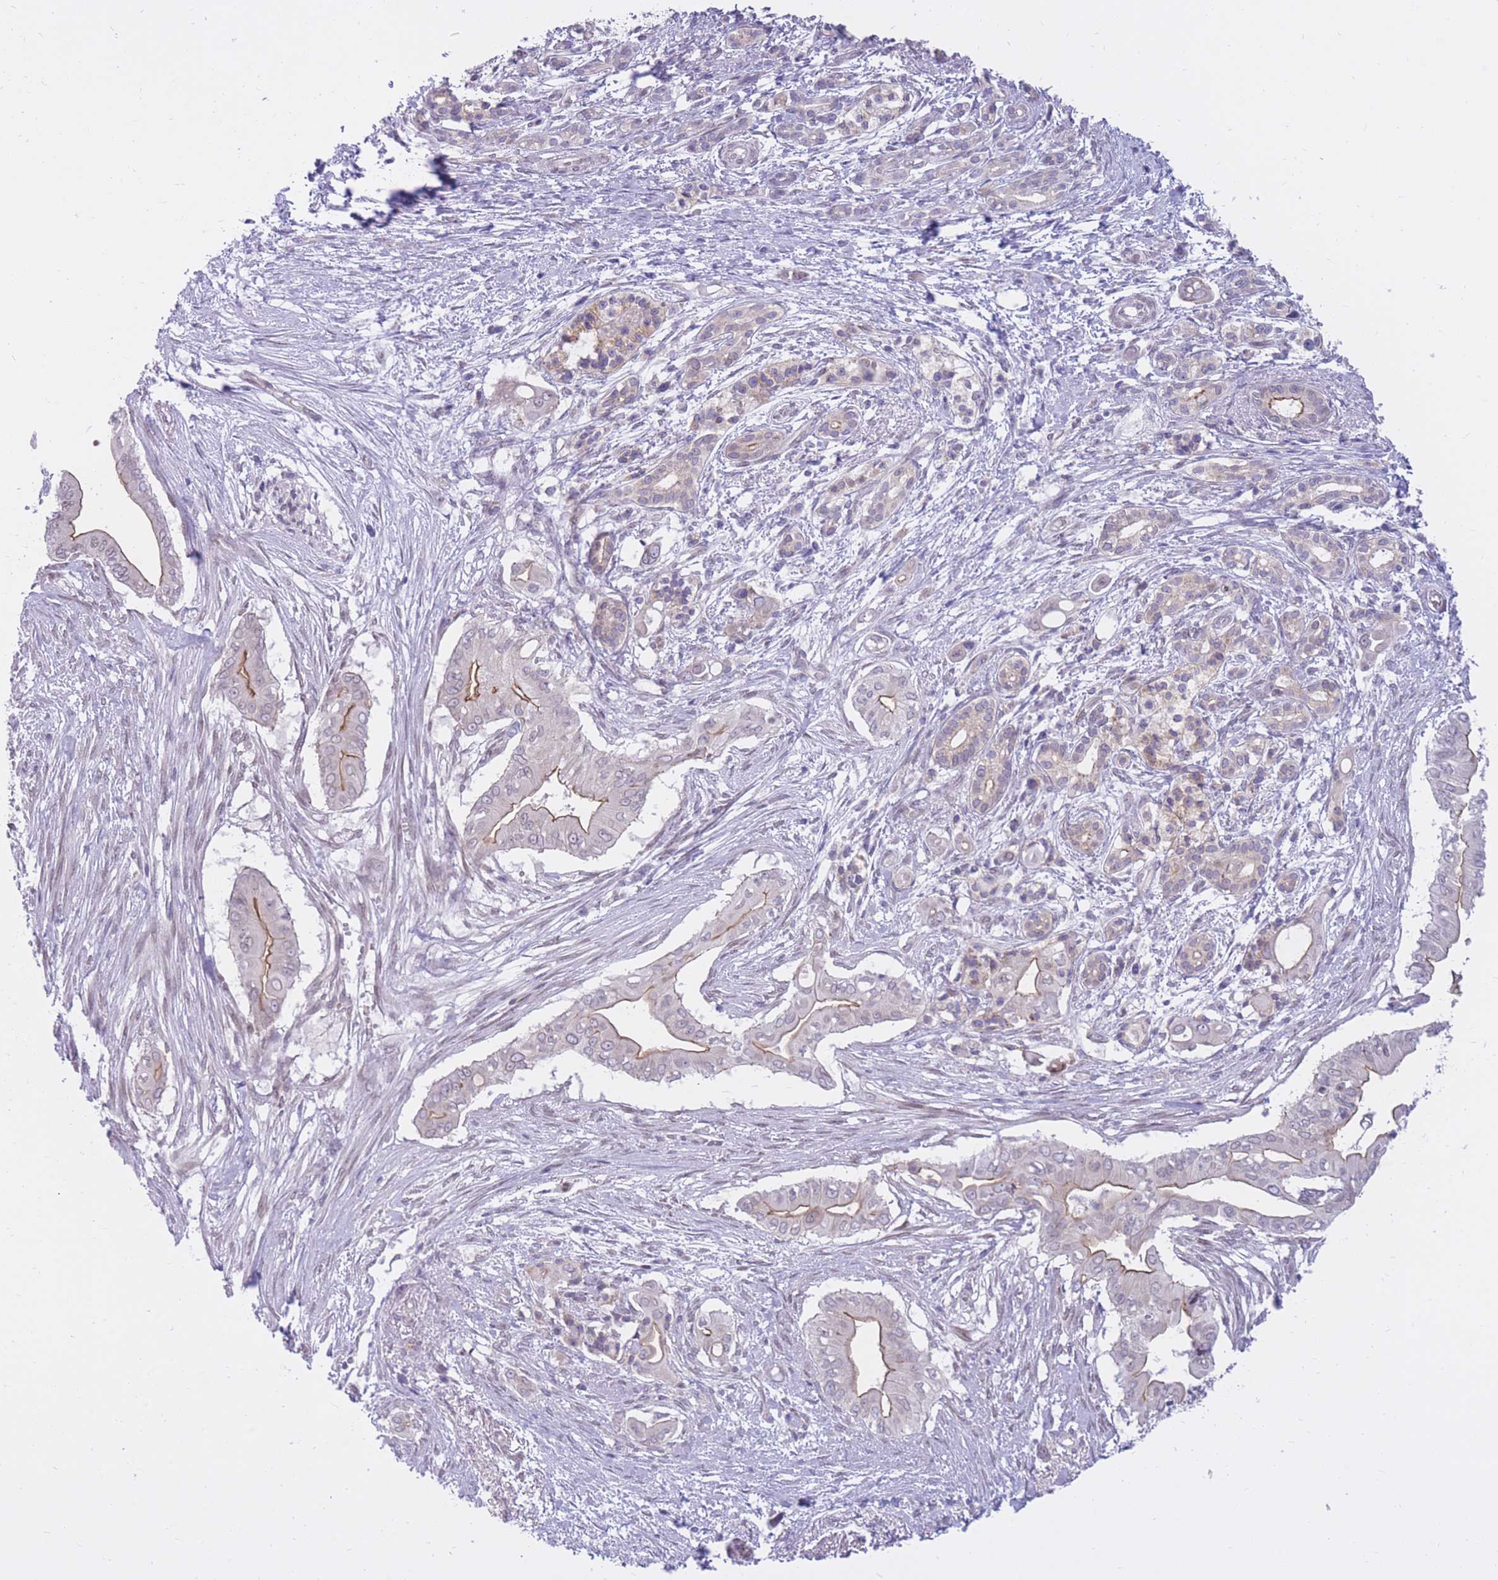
{"staining": {"intensity": "weak", "quantity": "25%-75%", "location": "cytoplasmic/membranous"}, "tissue": "pancreatic cancer", "cell_type": "Tumor cells", "image_type": "cancer", "snomed": [{"axis": "morphology", "description": "Adenocarcinoma, NOS"}, {"axis": "topography", "description": "Pancreas"}], "caption": "Human pancreatic cancer stained with a protein marker shows weak staining in tumor cells.", "gene": "HOOK2", "patient": {"sex": "male", "age": 71}}